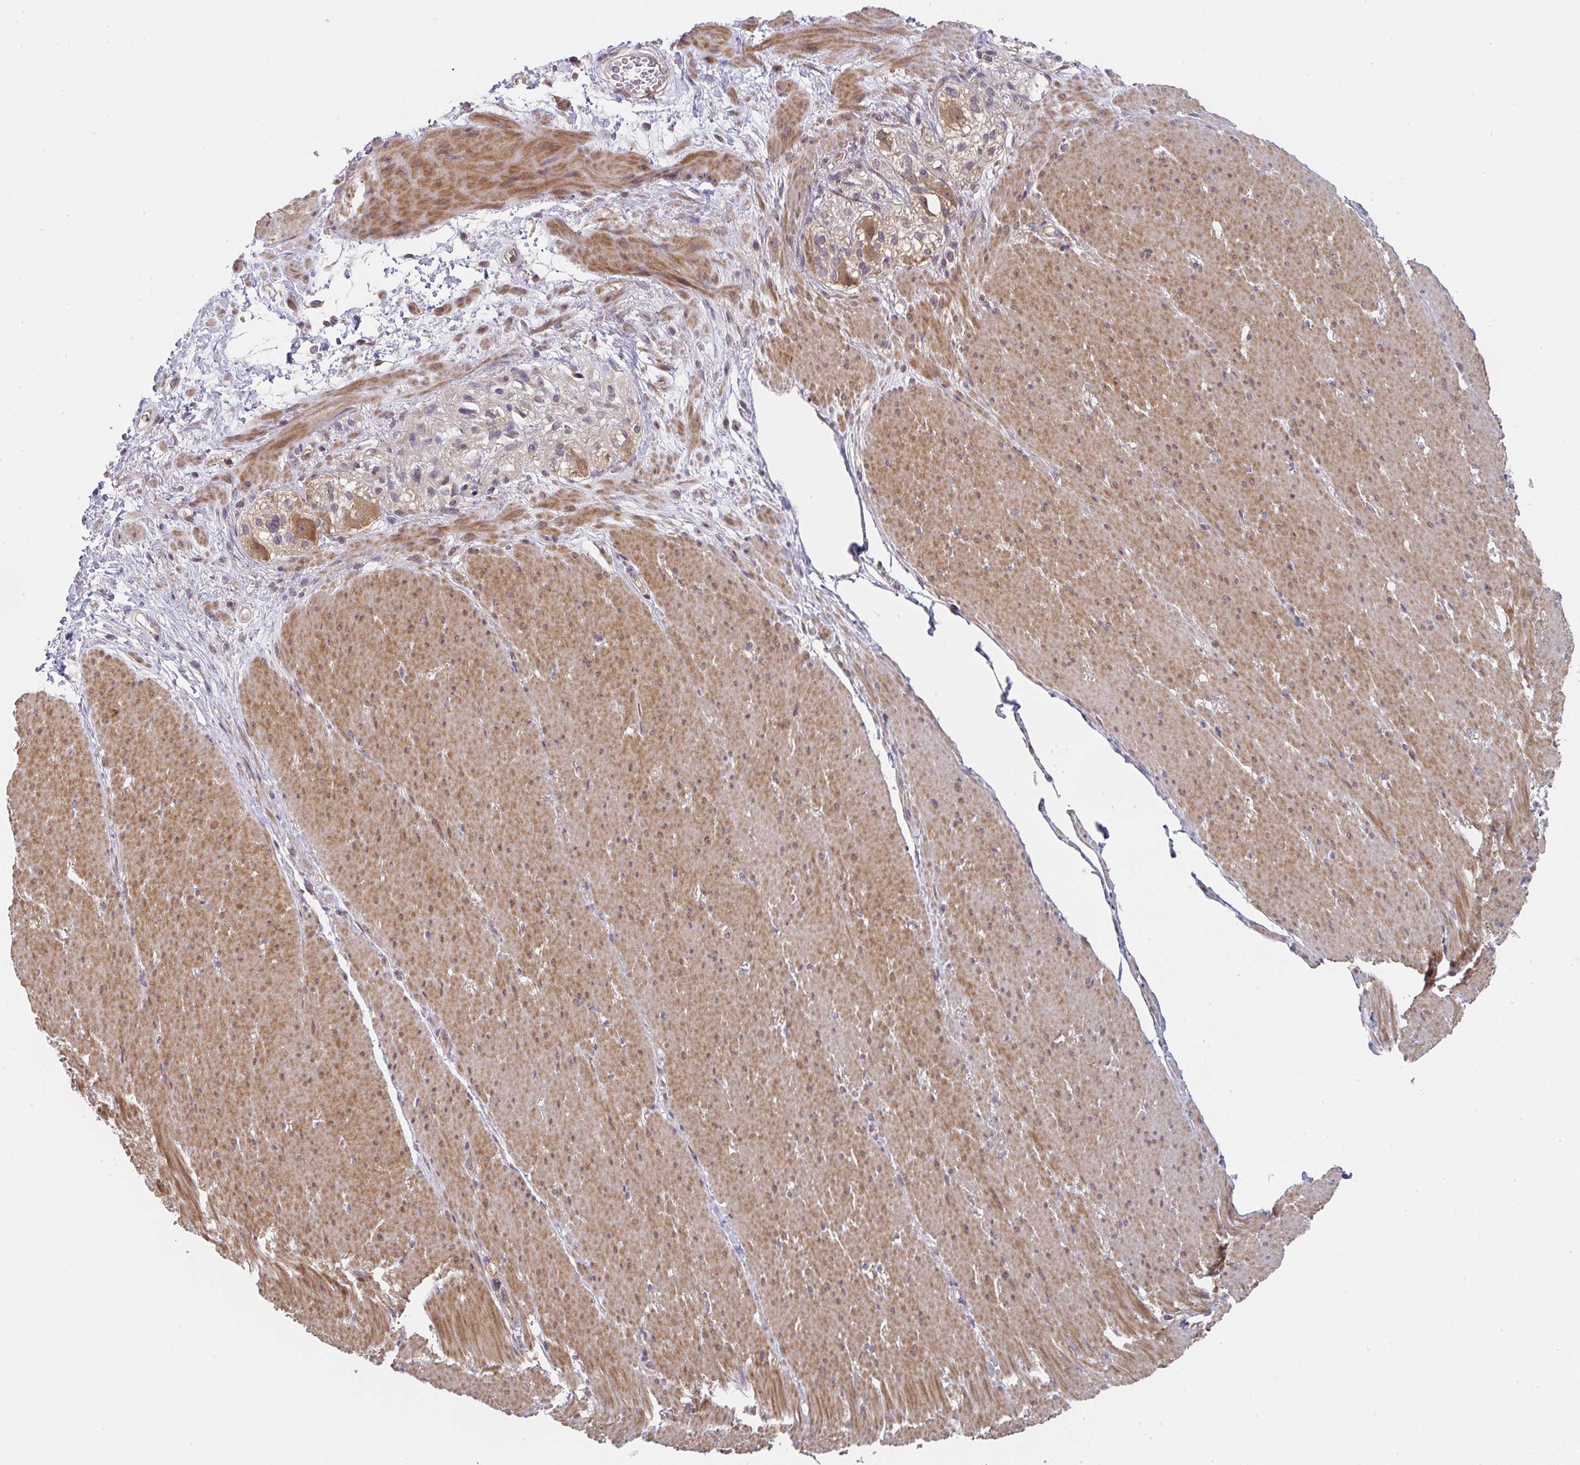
{"staining": {"intensity": "moderate", "quantity": ">75%", "location": "cytoplasmic/membranous"}, "tissue": "smooth muscle", "cell_type": "Smooth muscle cells", "image_type": "normal", "snomed": [{"axis": "morphology", "description": "Normal tissue, NOS"}, {"axis": "topography", "description": "Smooth muscle"}, {"axis": "topography", "description": "Rectum"}], "caption": "Moderate cytoplasmic/membranous protein positivity is present in approximately >75% of smooth muscle cells in smooth muscle.", "gene": "RANGRF", "patient": {"sex": "male", "age": 53}}